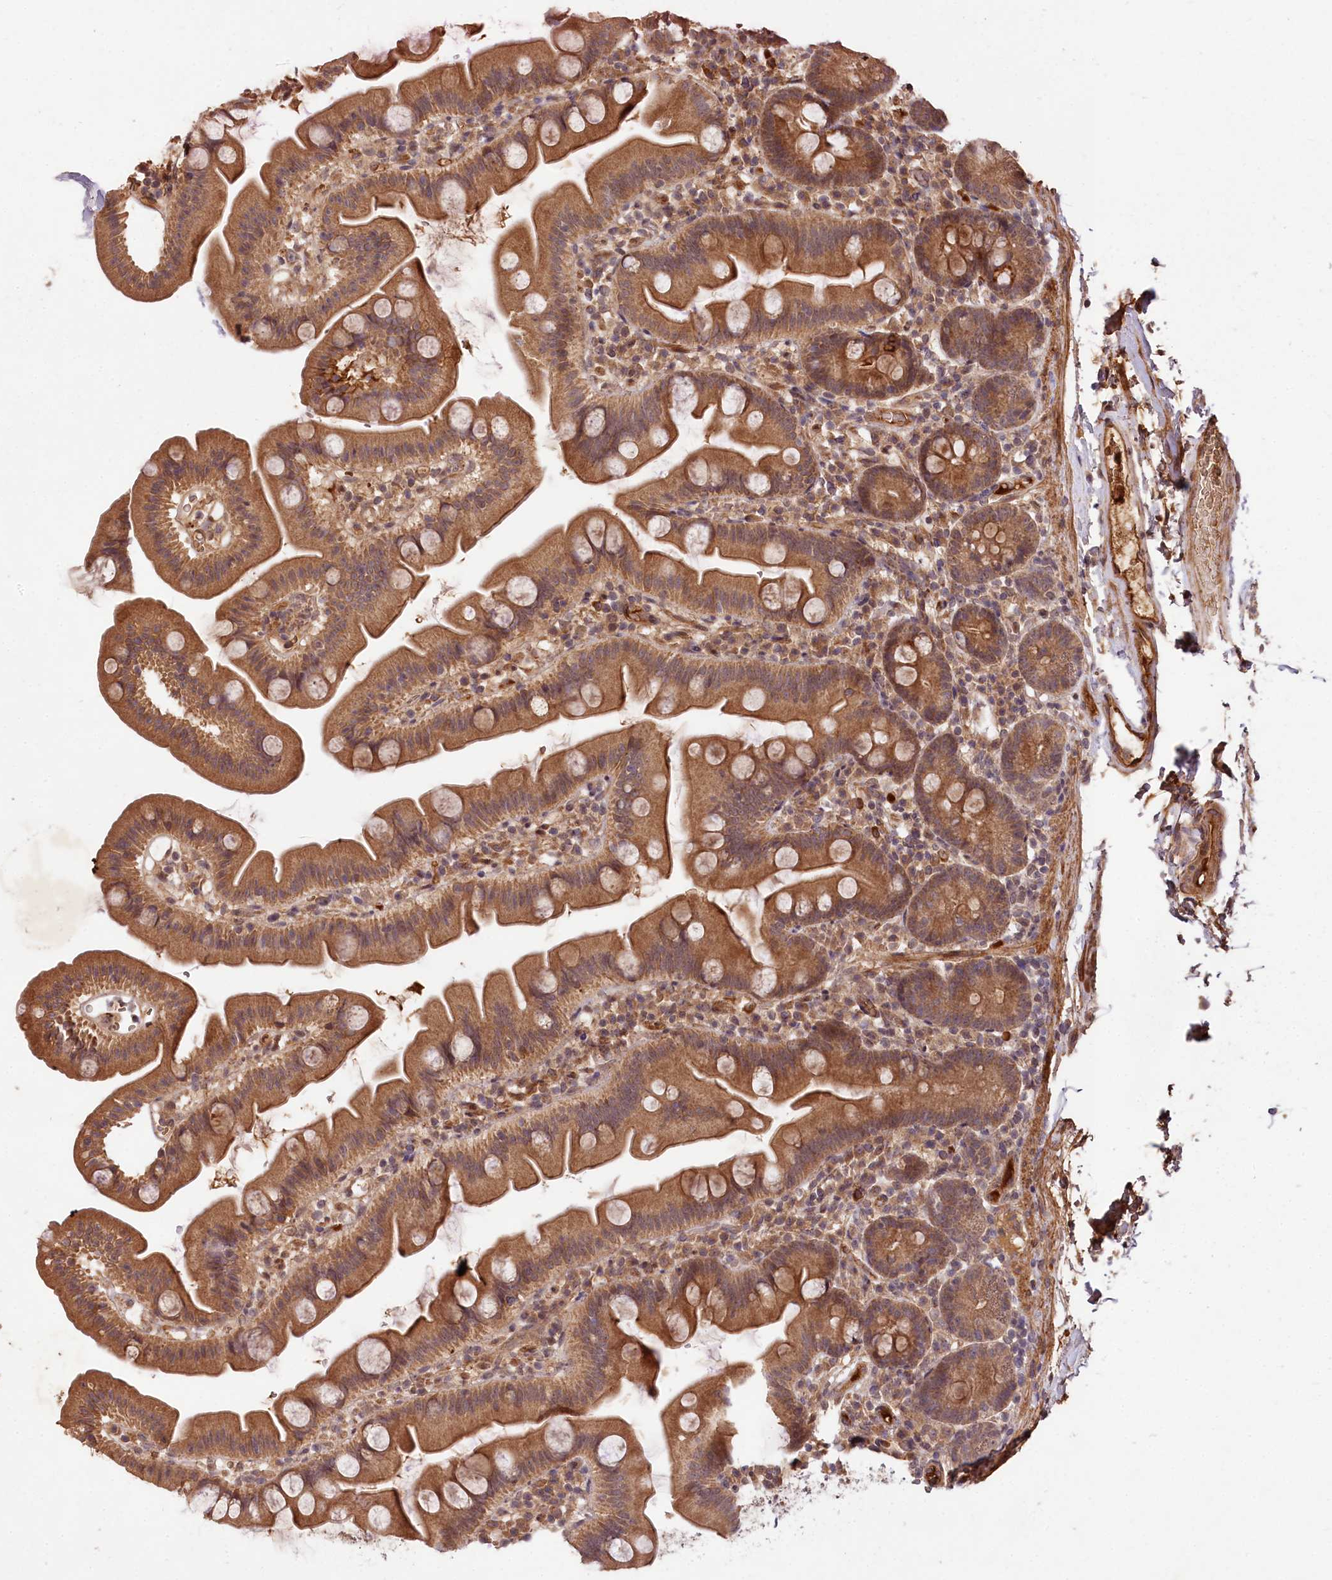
{"staining": {"intensity": "moderate", "quantity": ">75%", "location": "cytoplasmic/membranous"}, "tissue": "small intestine", "cell_type": "Glandular cells", "image_type": "normal", "snomed": [{"axis": "morphology", "description": "Normal tissue, NOS"}, {"axis": "topography", "description": "Small intestine"}], "caption": "The image shows immunohistochemical staining of unremarkable small intestine. There is moderate cytoplasmic/membranous staining is seen in about >75% of glandular cells. Using DAB (brown) and hematoxylin (blue) stains, captured at high magnification using brightfield microscopy.", "gene": "MCF2L2", "patient": {"sex": "female", "age": 68}}